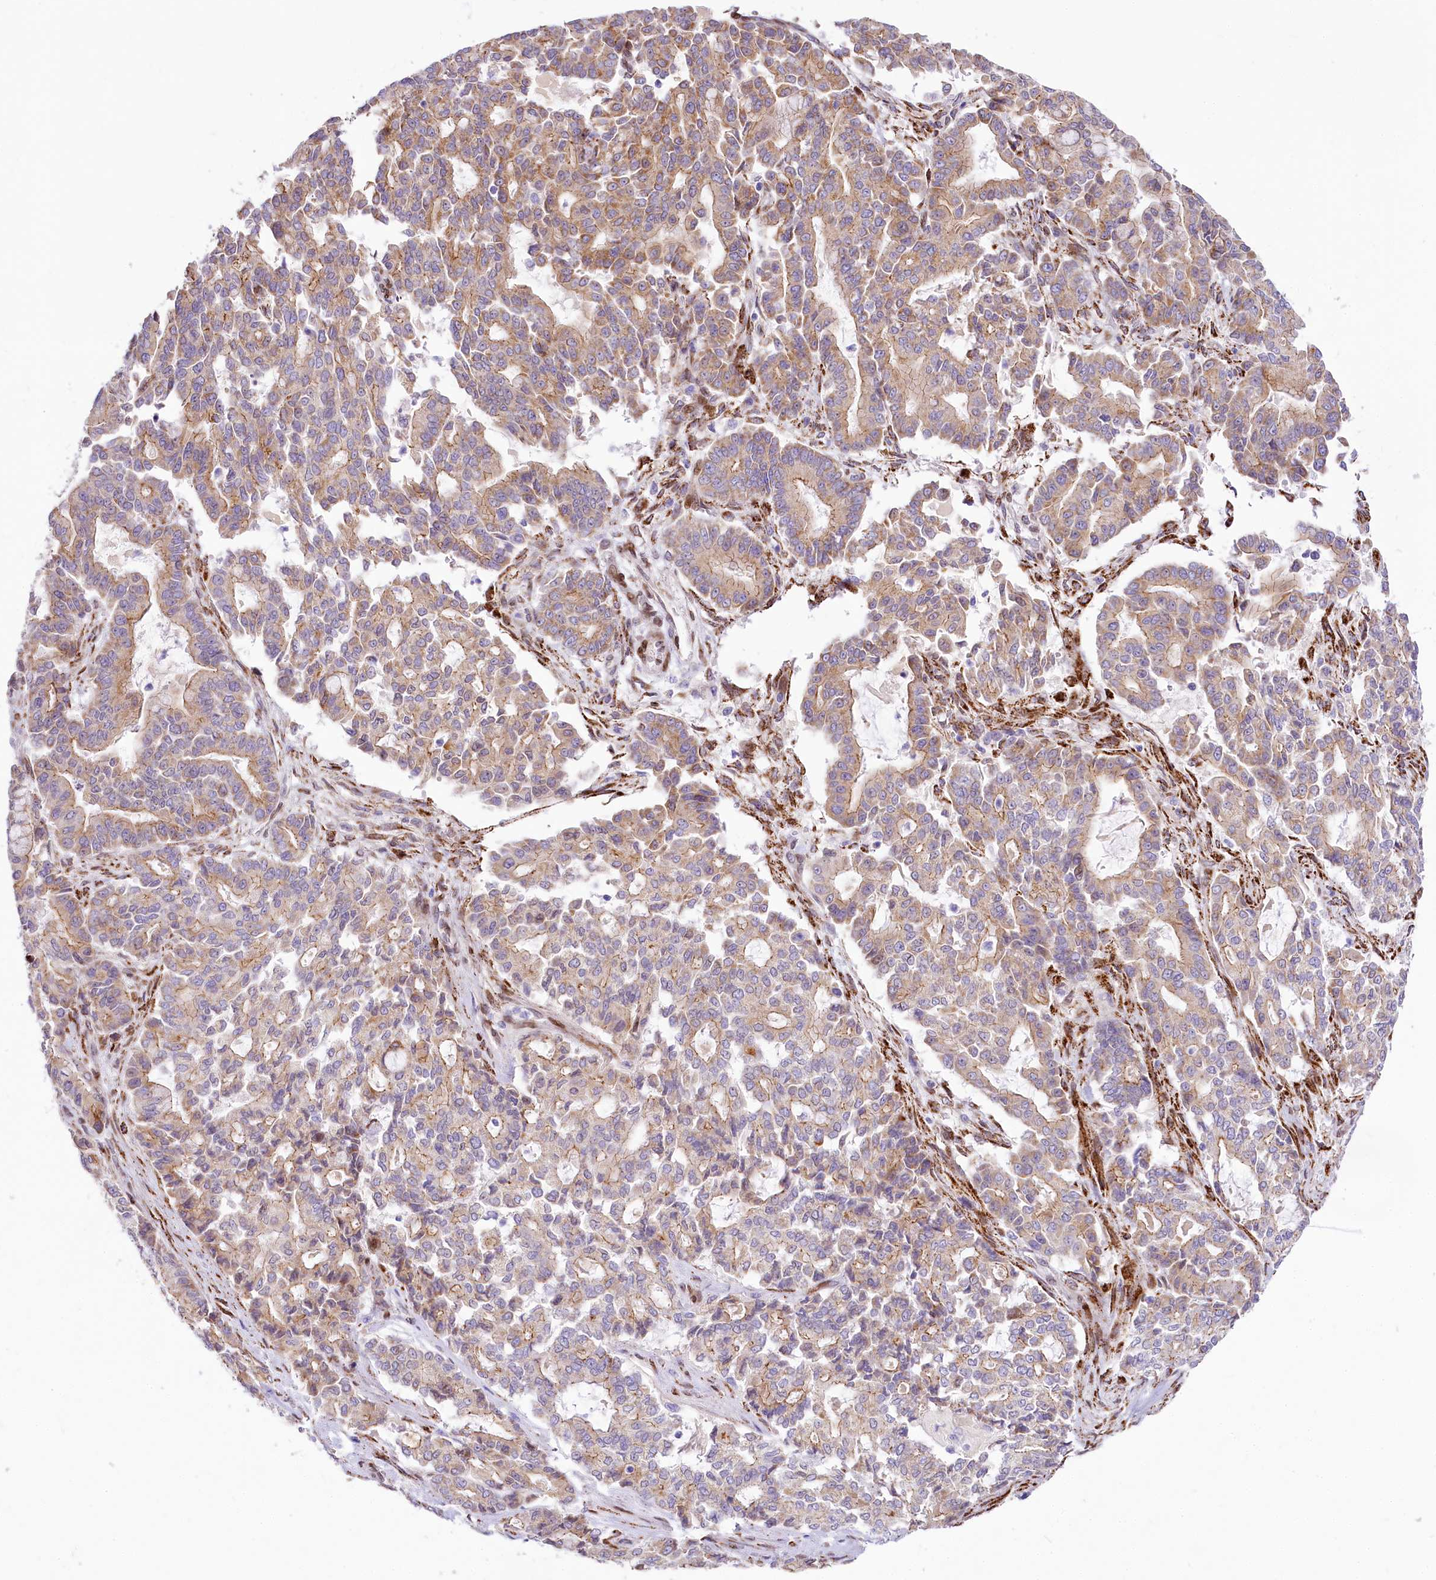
{"staining": {"intensity": "moderate", "quantity": ">75%", "location": "cytoplasmic/membranous"}, "tissue": "pancreatic cancer", "cell_type": "Tumor cells", "image_type": "cancer", "snomed": [{"axis": "morphology", "description": "Adenocarcinoma, NOS"}, {"axis": "topography", "description": "Pancreas"}], "caption": "Protein analysis of pancreatic cancer (adenocarcinoma) tissue exhibits moderate cytoplasmic/membranous expression in approximately >75% of tumor cells. The protein of interest is stained brown, and the nuclei are stained in blue (DAB (3,3'-diaminobenzidine) IHC with brightfield microscopy, high magnification).", "gene": "PPIP5K2", "patient": {"sex": "male", "age": 63}}